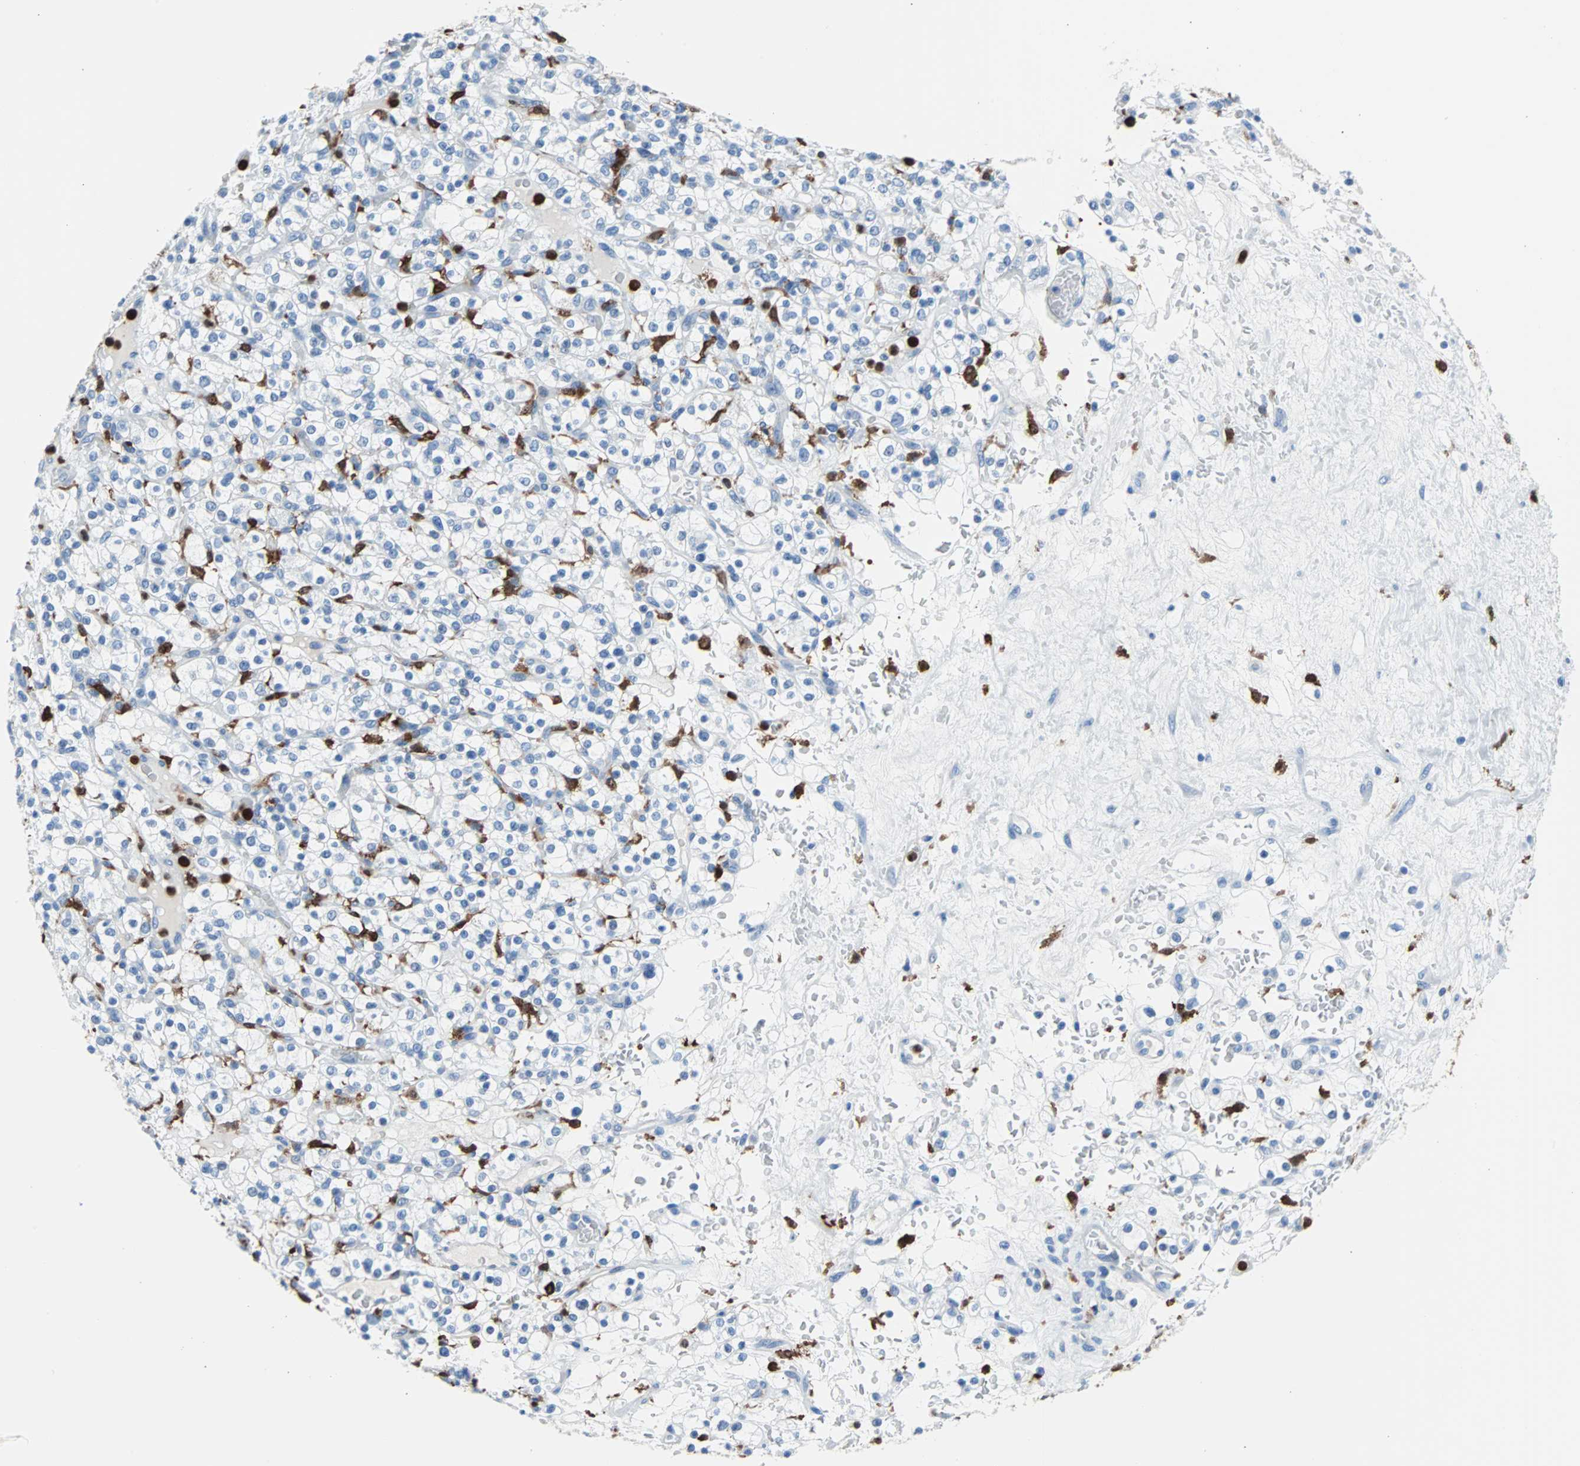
{"staining": {"intensity": "negative", "quantity": "none", "location": "none"}, "tissue": "renal cancer", "cell_type": "Tumor cells", "image_type": "cancer", "snomed": [{"axis": "morphology", "description": "Normal tissue, NOS"}, {"axis": "morphology", "description": "Adenocarcinoma, NOS"}, {"axis": "topography", "description": "Kidney"}], "caption": "Immunohistochemistry (IHC) image of neoplastic tissue: human adenocarcinoma (renal) stained with DAB (3,3'-diaminobenzidine) displays no significant protein staining in tumor cells. (DAB (3,3'-diaminobenzidine) immunohistochemistry (IHC) visualized using brightfield microscopy, high magnification).", "gene": "SYK", "patient": {"sex": "female", "age": 72}}